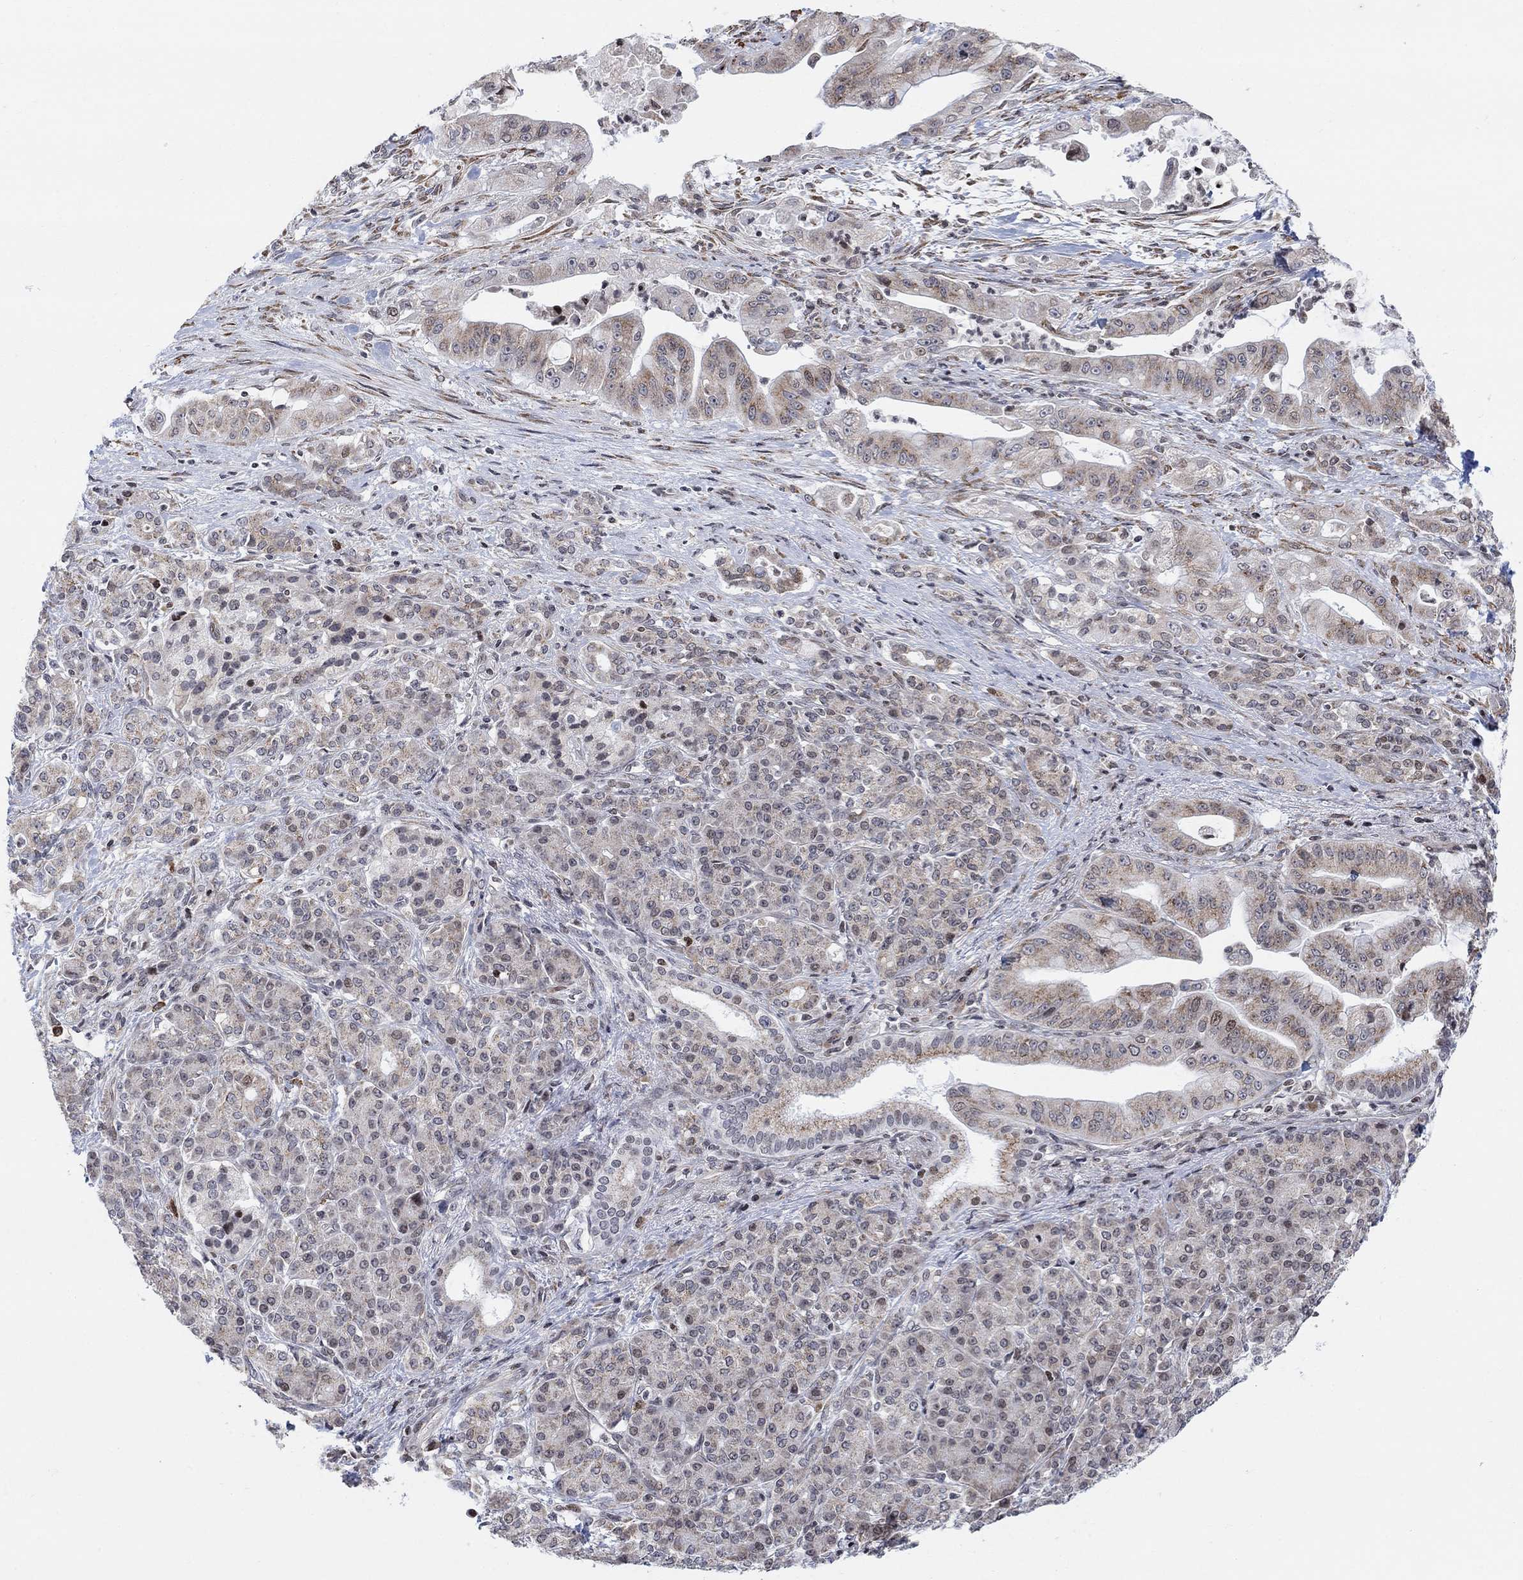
{"staining": {"intensity": "weak", "quantity": "25%-75%", "location": "cytoplasmic/membranous"}, "tissue": "pancreatic cancer", "cell_type": "Tumor cells", "image_type": "cancer", "snomed": [{"axis": "morphology", "description": "Normal tissue, NOS"}, {"axis": "morphology", "description": "Inflammation, NOS"}, {"axis": "morphology", "description": "Adenocarcinoma, NOS"}, {"axis": "topography", "description": "Pancreas"}], "caption": "Pancreatic cancer was stained to show a protein in brown. There is low levels of weak cytoplasmic/membranous positivity in approximately 25%-75% of tumor cells.", "gene": "ABHD14A", "patient": {"sex": "male", "age": 57}}